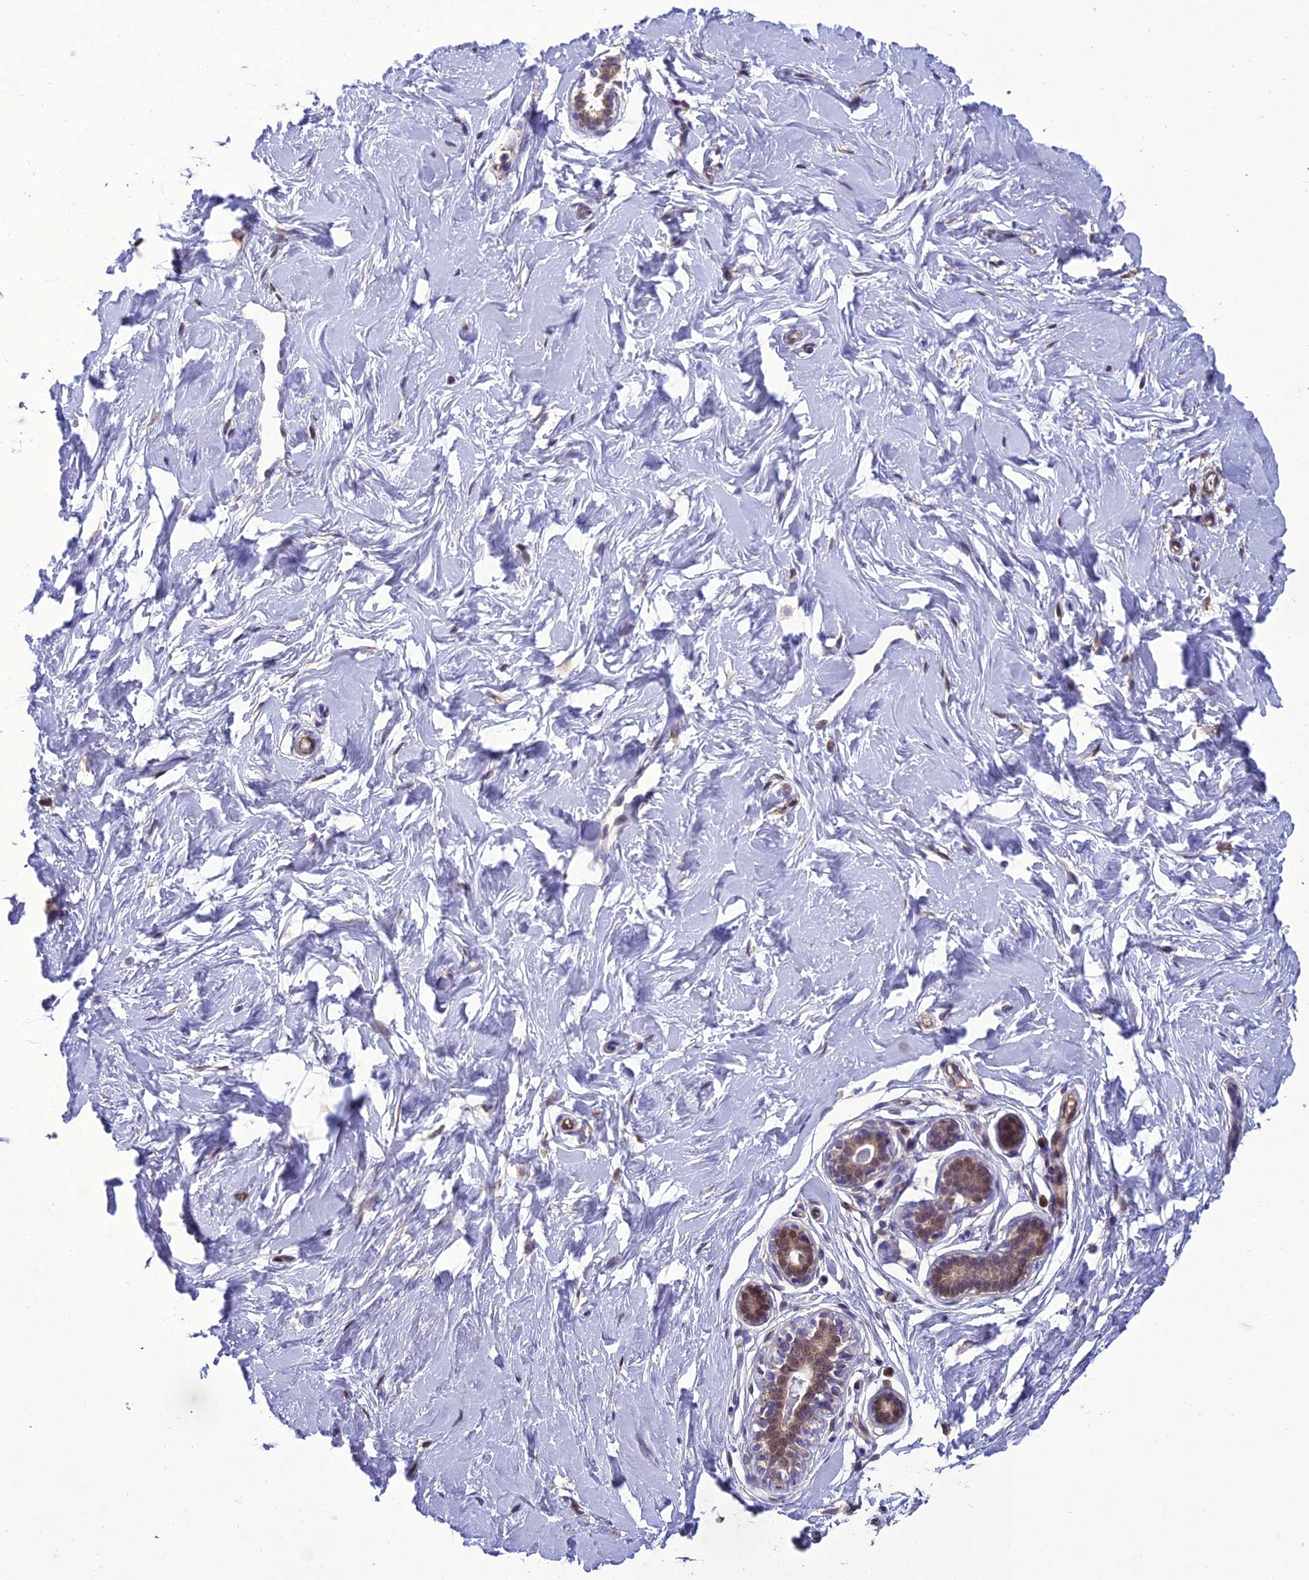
{"staining": {"intensity": "negative", "quantity": "none", "location": "none"}, "tissue": "breast", "cell_type": "Adipocytes", "image_type": "normal", "snomed": [{"axis": "morphology", "description": "Normal tissue, NOS"}, {"axis": "morphology", "description": "Adenoma, NOS"}, {"axis": "topography", "description": "Breast"}], "caption": "IHC histopathology image of unremarkable breast stained for a protein (brown), which reveals no positivity in adipocytes. (Brightfield microscopy of DAB immunohistochemistry (IHC) at high magnification).", "gene": "BORCS6", "patient": {"sex": "female", "age": 23}}